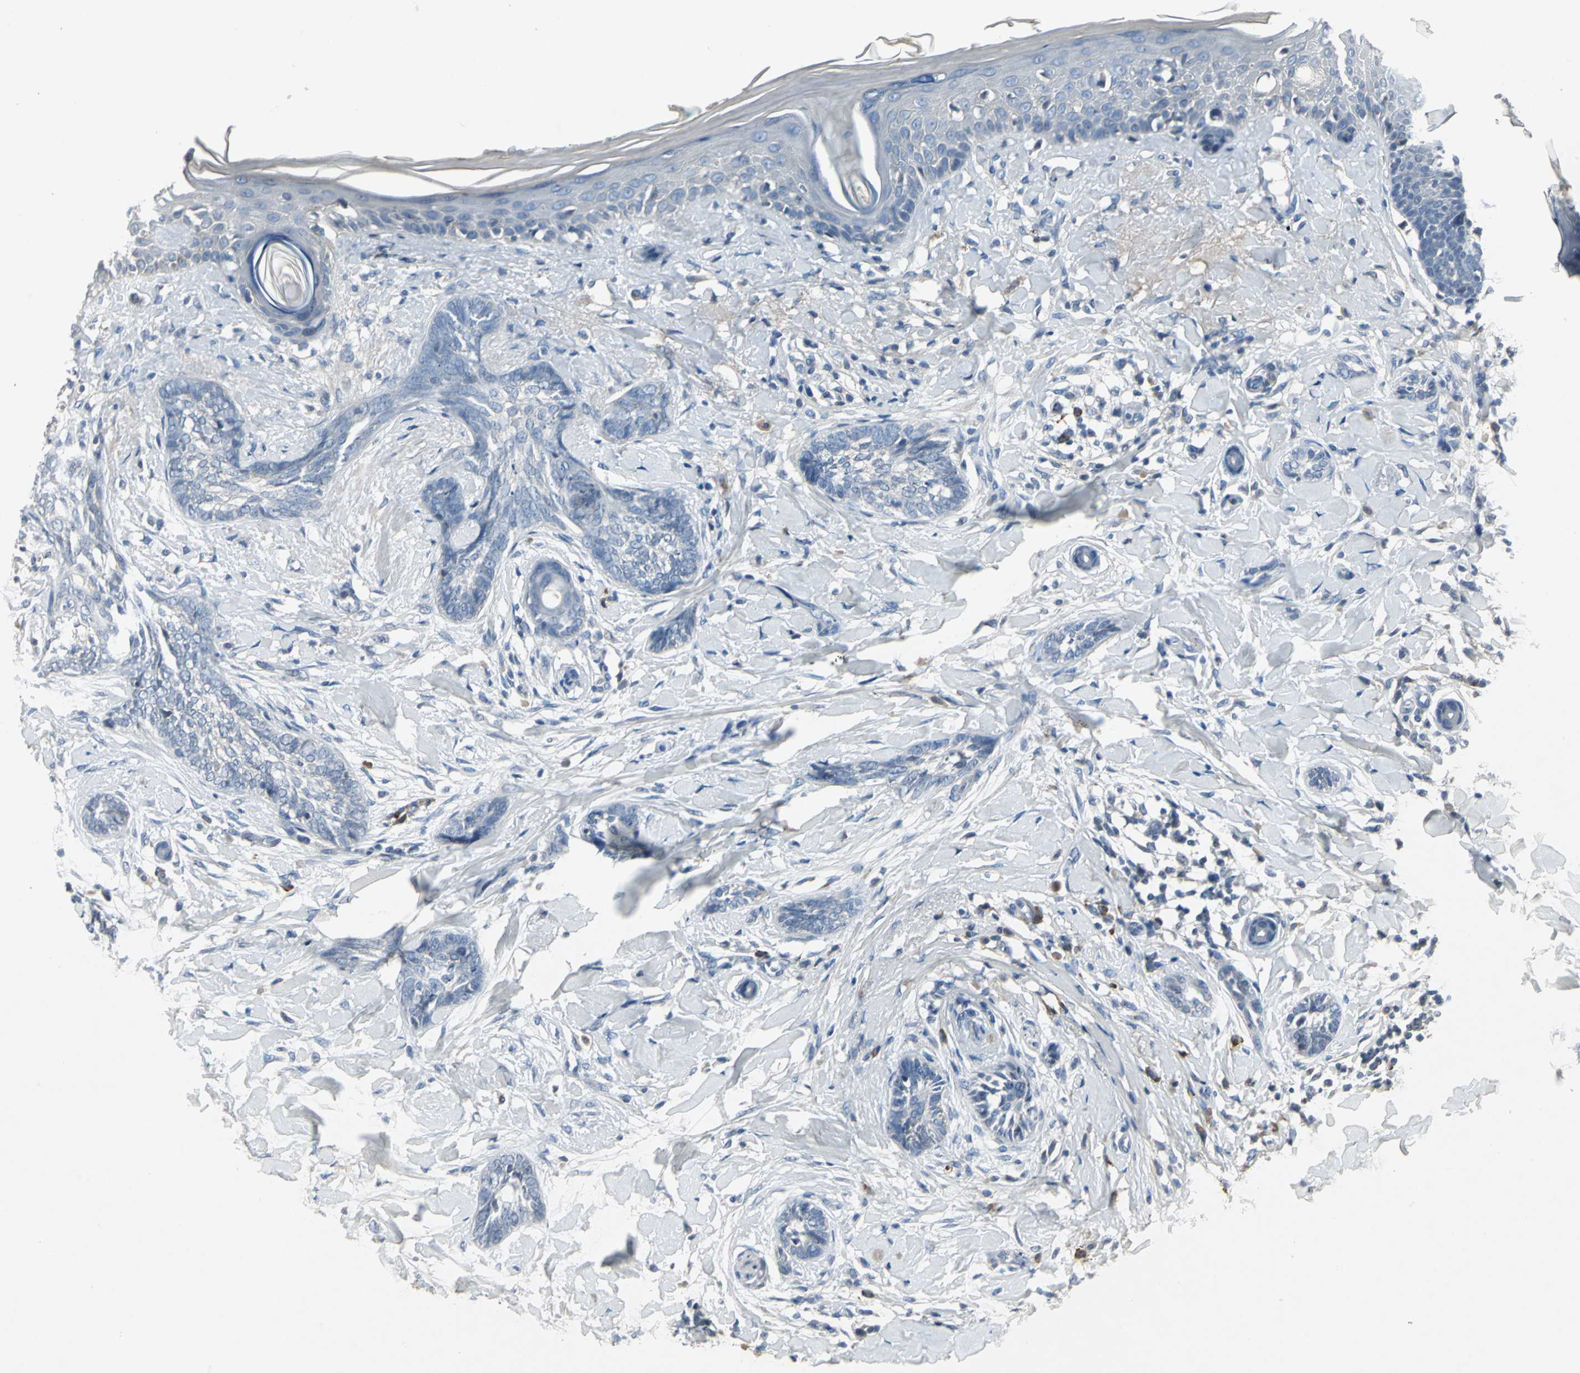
{"staining": {"intensity": "negative", "quantity": "none", "location": "none"}, "tissue": "skin cancer", "cell_type": "Tumor cells", "image_type": "cancer", "snomed": [{"axis": "morphology", "description": "Basal cell carcinoma"}, {"axis": "topography", "description": "Skin"}], "caption": "High magnification brightfield microscopy of basal cell carcinoma (skin) stained with DAB (3,3'-diaminobenzidine) (brown) and counterstained with hematoxylin (blue): tumor cells show no significant expression.", "gene": "SLC2A13", "patient": {"sex": "female", "age": 58}}